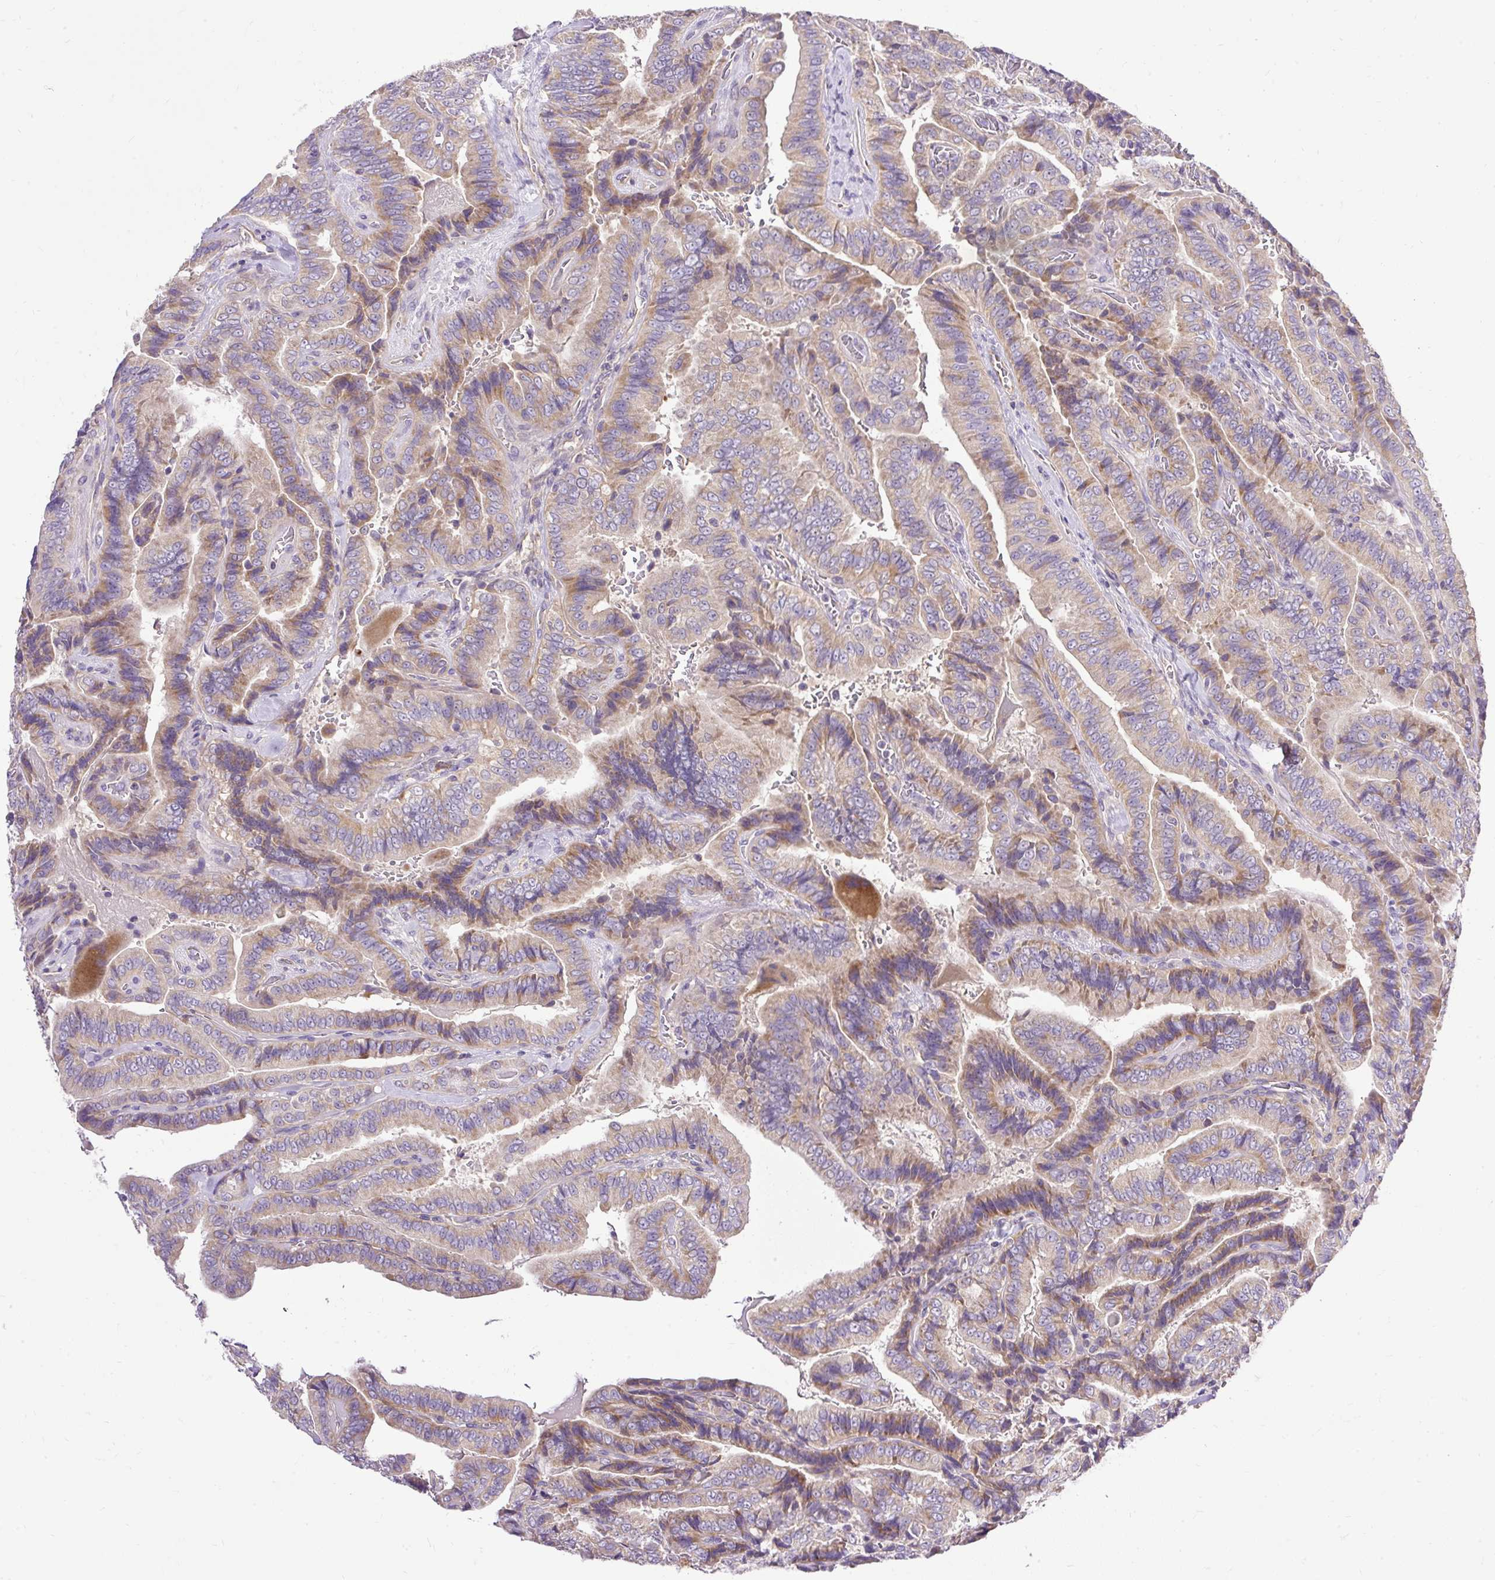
{"staining": {"intensity": "moderate", "quantity": "25%-75%", "location": "cytoplasmic/membranous"}, "tissue": "thyroid cancer", "cell_type": "Tumor cells", "image_type": "cancer", "snomed": [{"axis": "morphology", "description": "Papillary adenocarcinoma, NOS"}, {"axis": "topography", "description": "Thyroid gland"}], "caption": "Papillary adenocarcinoma (thyroid) stained for a protein (brown) shows moderate cytoplasmic/membranous positive positivity in about 25%-75% of tumor cells.", "gene": "HEXB", "patient": {"sex": "male", "age": 61}}